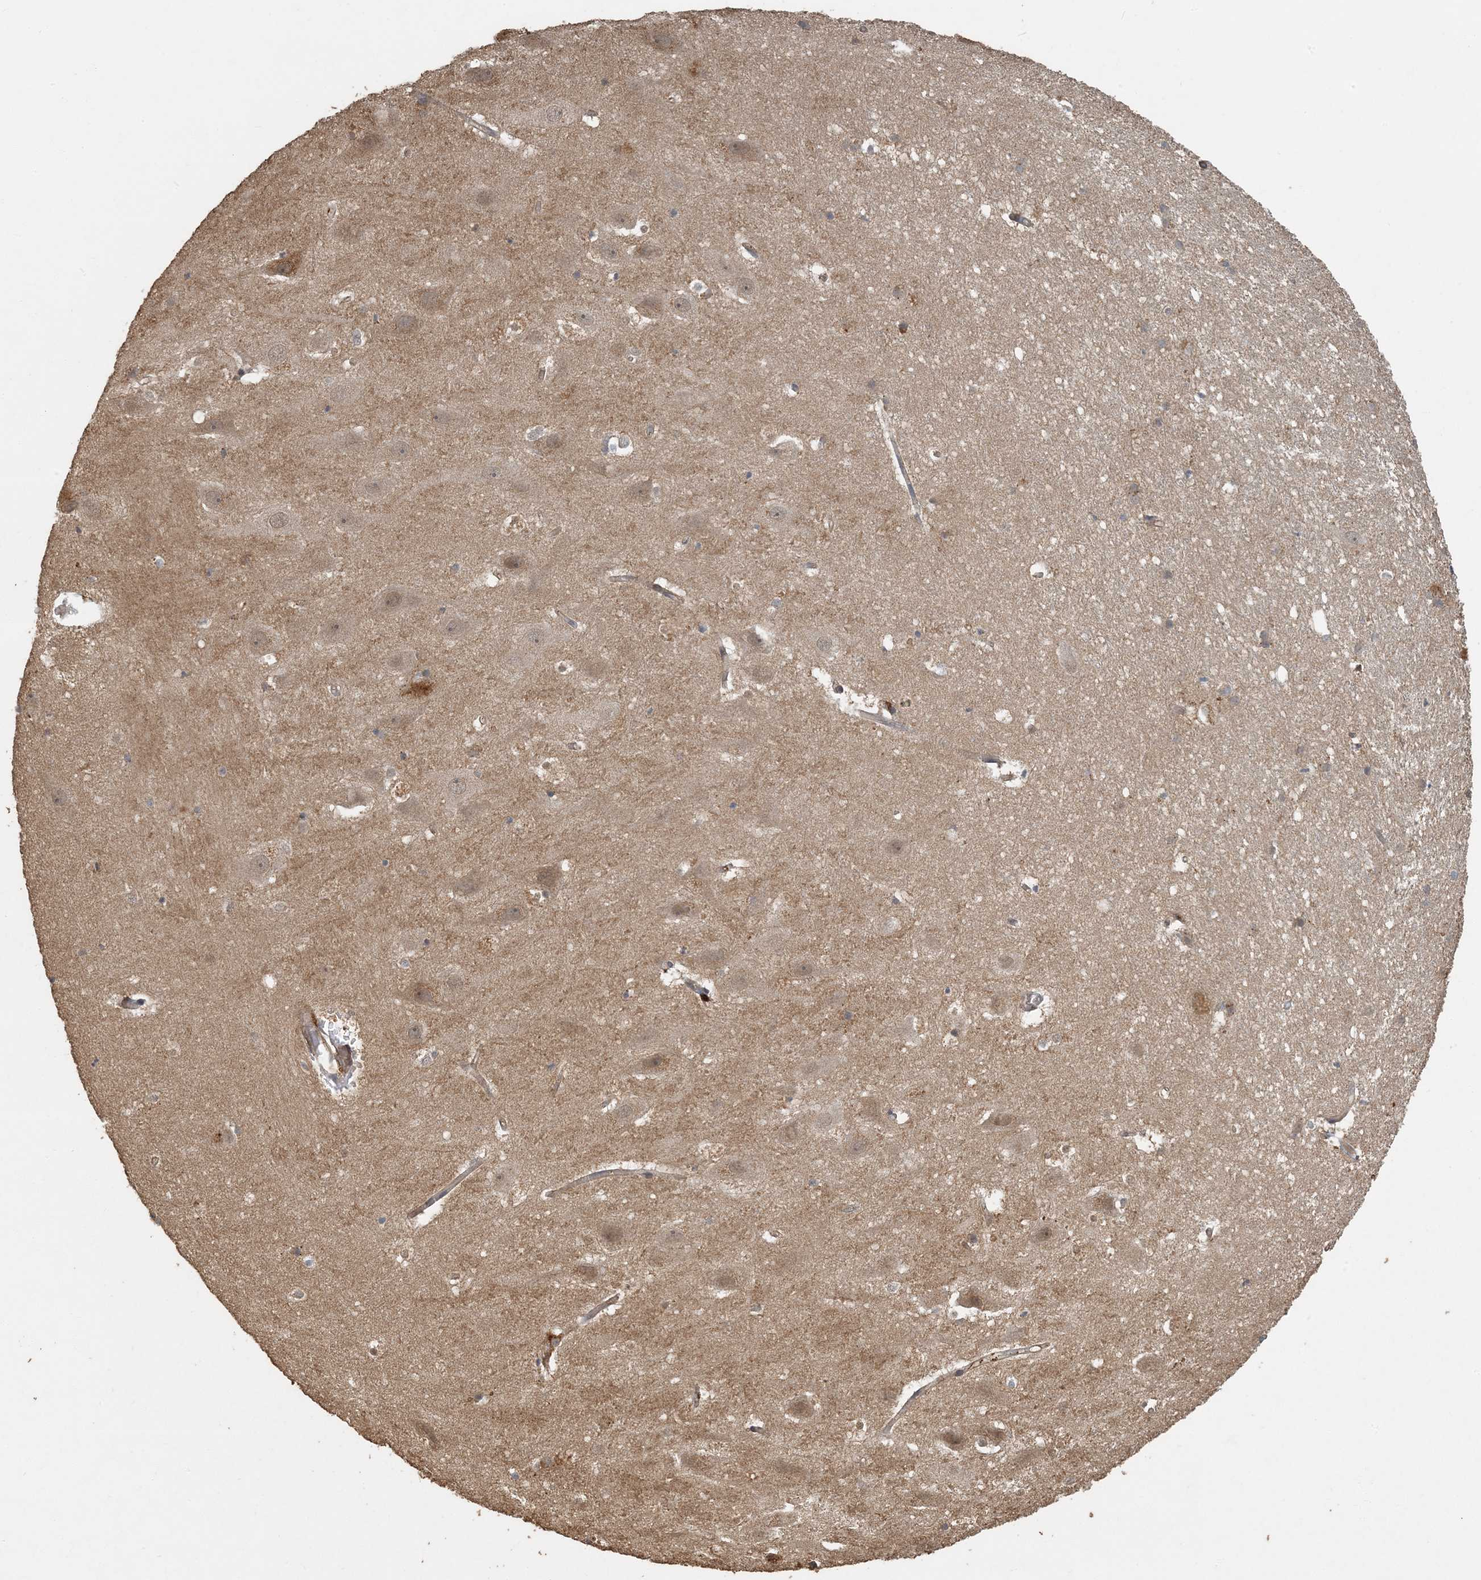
{"staining": {"intensity": "weak", "quantity": ">75%", "location": "cytoplasmic/membranous"}, "tissue": "hippocampus", "cell_type": "Glial cells", "image_type": "normal", "snomed": [{"axis": "morphology", "description": "Normal tissue, NOS"}, {"axis": "topography", "description": "Hippocampus"}], "caption": "A high-resolution histopathology image shows IHC staining of benign hippocampus, which demonstrates weak cytoplasmic/membranous staining in approximately >75% of glial cells.", "gene": "AK9", "patient": {"sex": "female", "age": 52}}